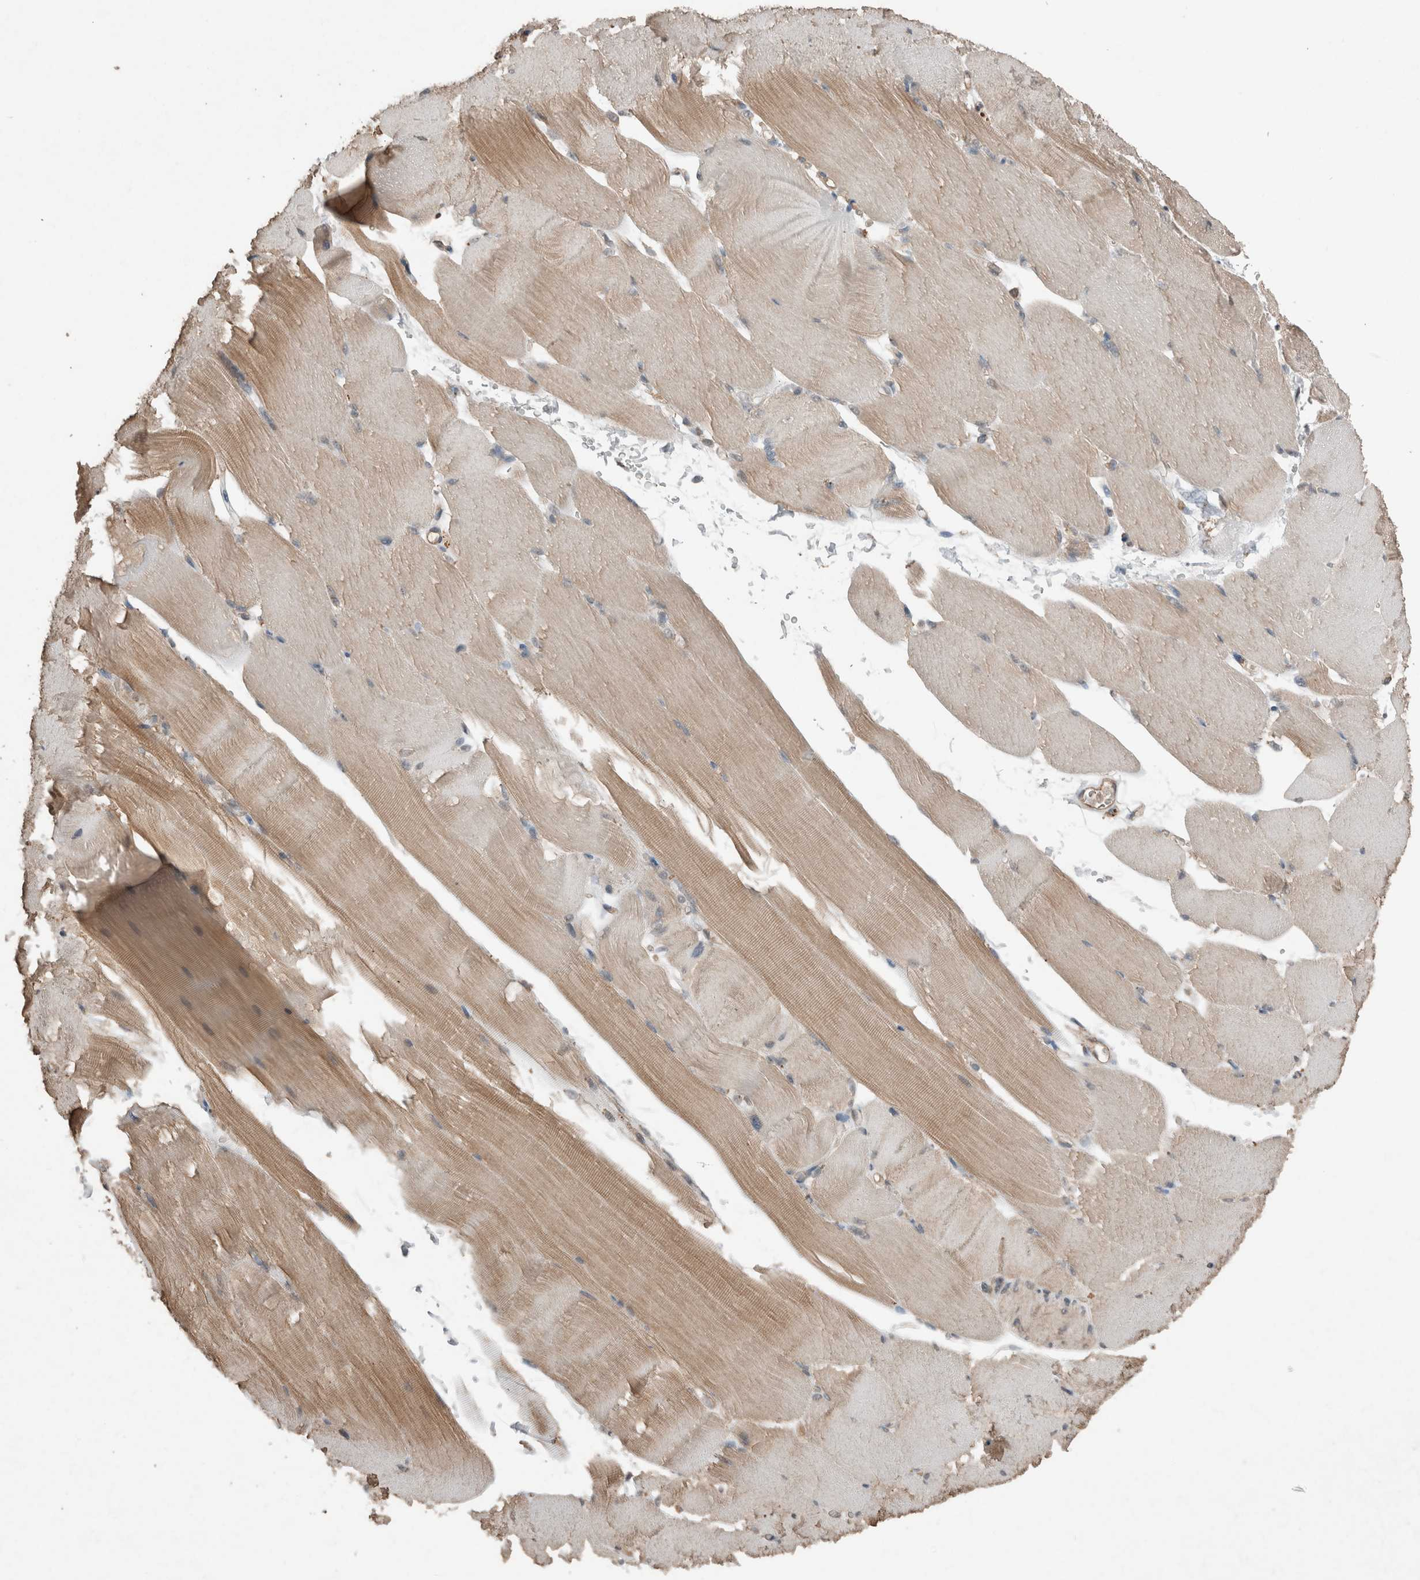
{"staining": {"intensity": "weak", "quantity": "25%-75%", "location": "cytoplasmic/membranous"}, "tissue": "skeletal muscle", "cell_type": "Myocytes", "image_type": "normal", "snomed": [{"axis": "morphology", "description": "Normal tissue, NOS"}, {"axis": "topography", "description": "Skeletal muscle"}, {"axis": "topography", "description": "Parathyroid gland"}], "caption": "About 25%-75% of myocytes in benign human skeletal muscle demonstrate weak cytoplasmic/membranous protein positivity as visualized by brown immunohistochemical staining.", "gene": "KLK14", "patient": {"sex": "female", "age": 37}}